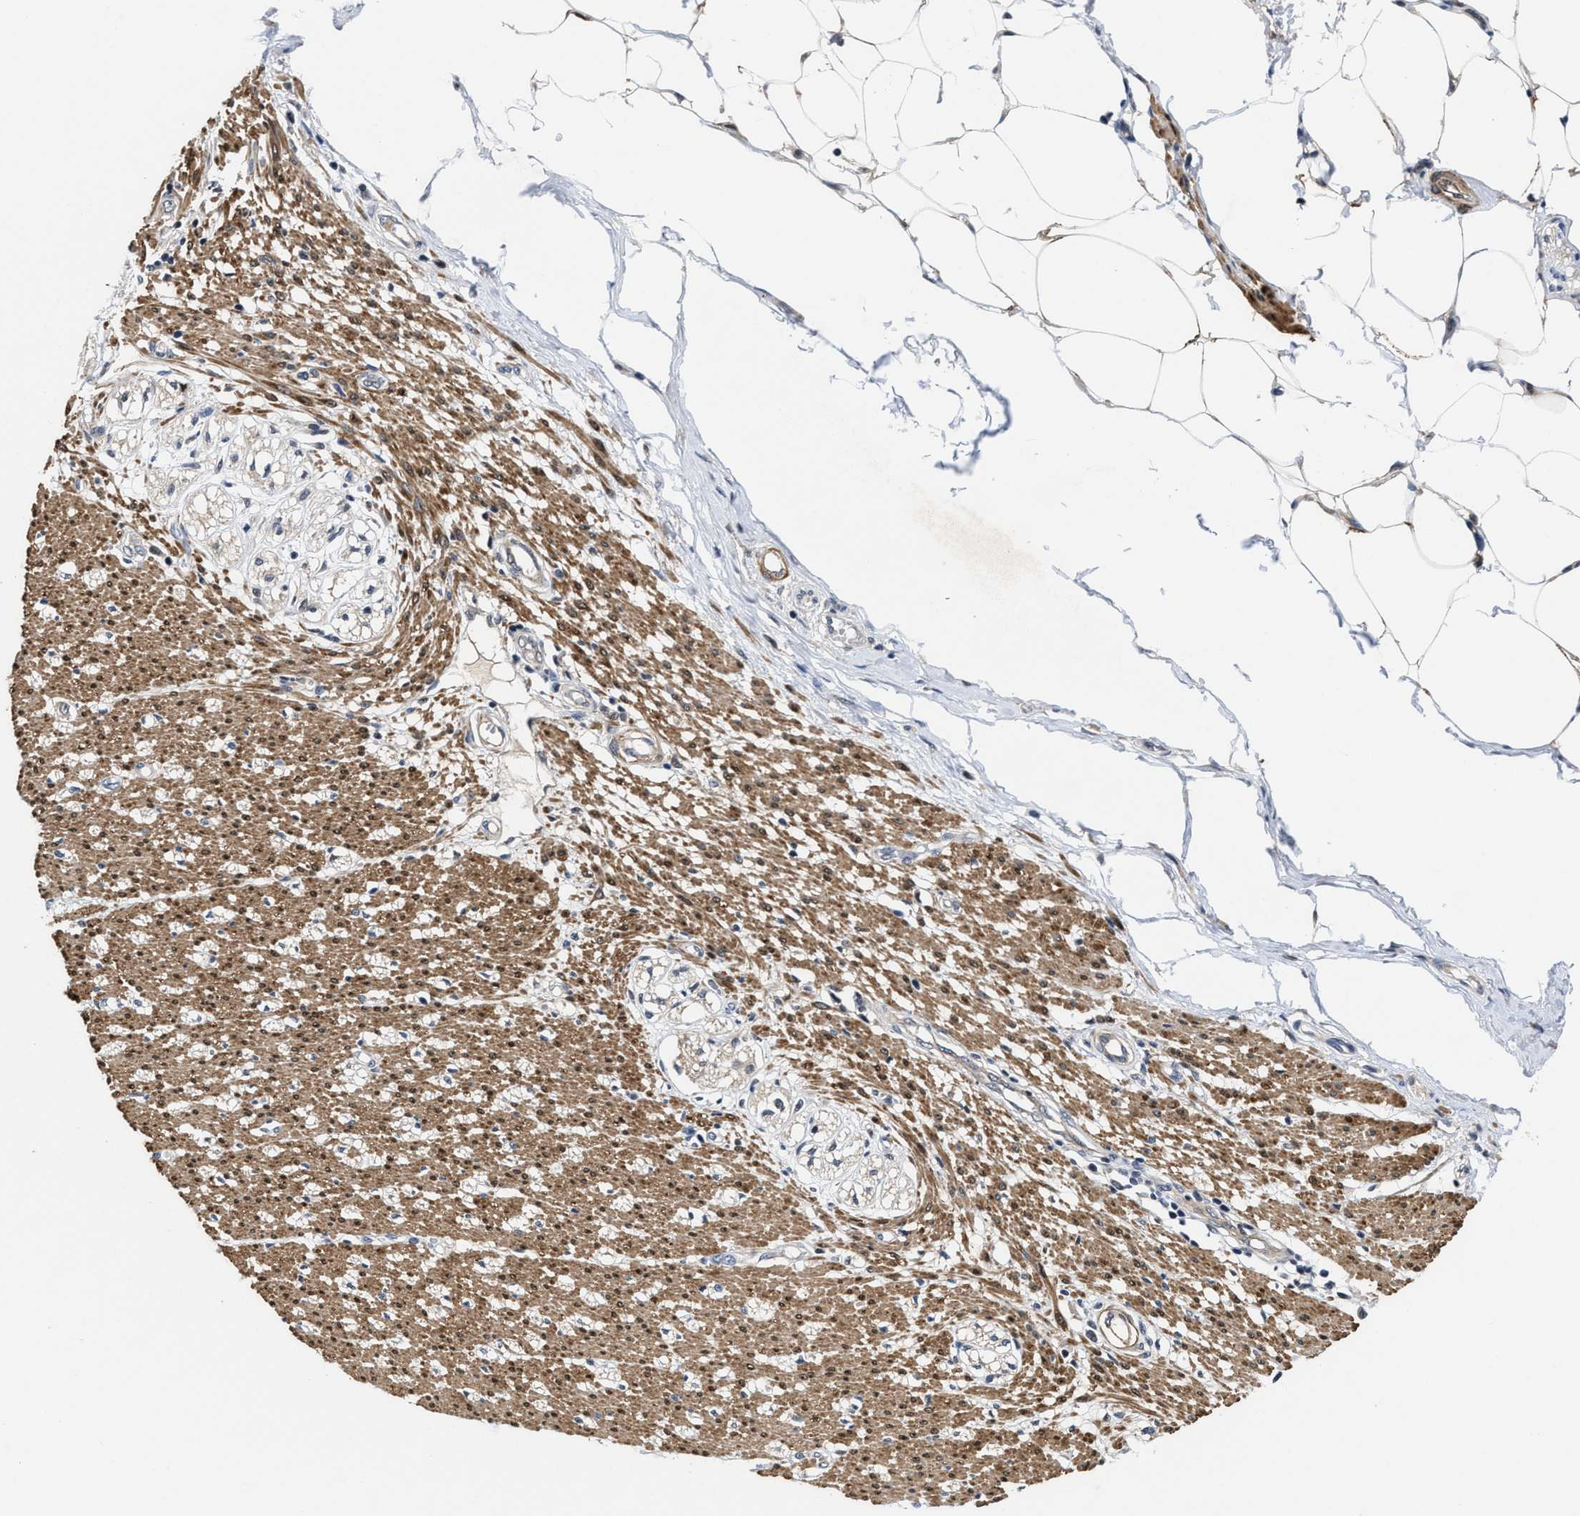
{"staining": {"intensity": "strong", "quantity": ">75%", "location": "cytoplasmic/membranous,nuclear"}, "tissue": "smooth muscle", "cell_type": "Smooth muscle cells", "image_type": "normal", "snomed": [{"axis": "morphology", "description": "Normal tissue, NOS"}, {"axis": "morphology", "description": "Adenocarcinoma, NOS"}, {"axis": "topography", "description": "Colon"}, {"axis": "topography", "description": "Peripheral nerve tissue"}], "caption": "This micrograph reveals immunohistochemistry (IHC) staining of benign smooth muscle, with high strong cytoplasmic/membranous,nuclear expression in approximately >75% of smooth muscle cells.", "gene": "KIF12", "patient": {"sex": "male", "age": 14}}